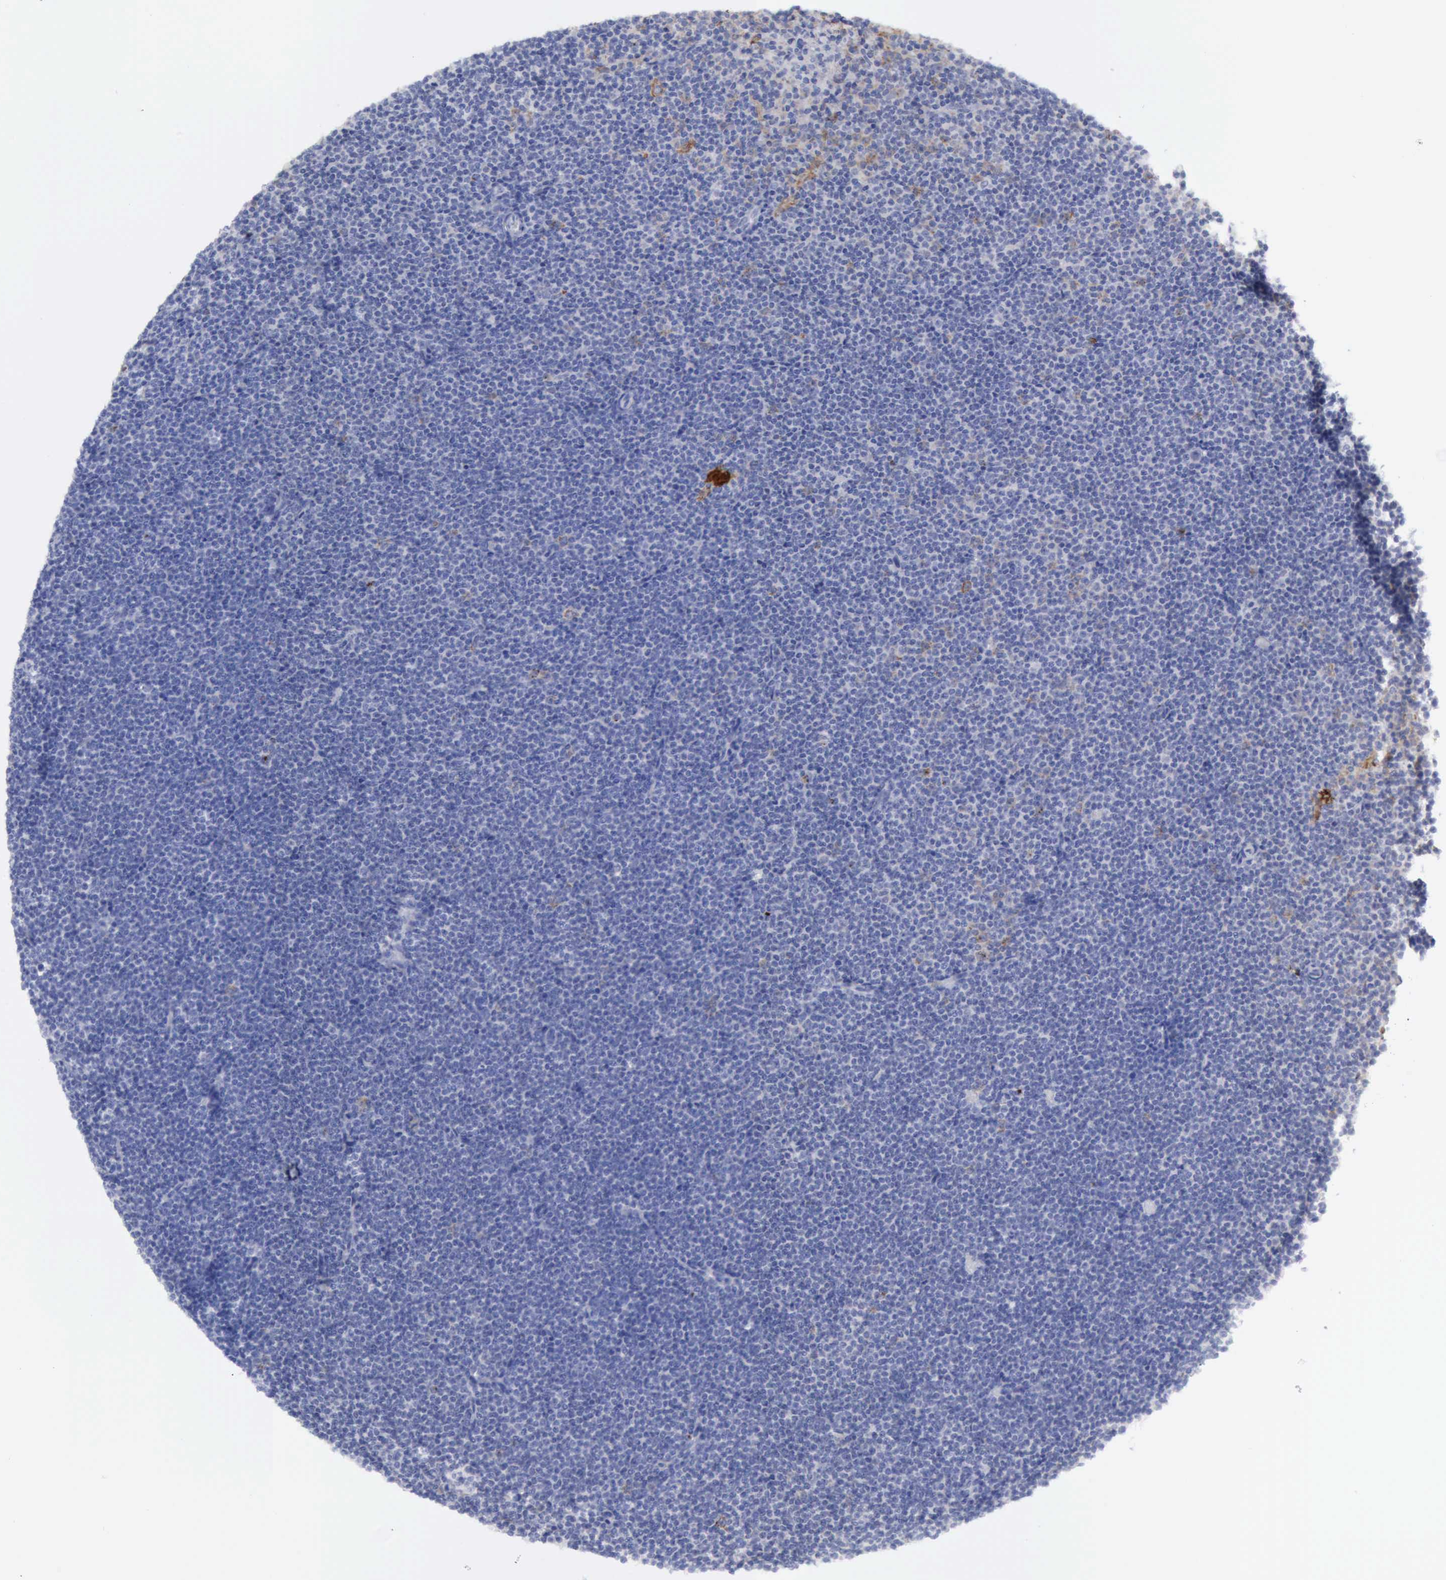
{"staining": {"intensity": "negative", "quantity": "none", "location": "none"}, "tissue": "lymphoma", "cell_type": "Tumor cells", "image_type": "cancer", "snomed": [{"axis": "morphology", "description": "Malignant lymphoma, non-Hodgkin's type, Low grade"}, {"axis": "topography", "description": "Lymph node"}], "caption": "Tumor cells are negative for brown protein staining in lymphoma.", "gene": "TFRC", "patient": {"sex": "female", "age": 69}}